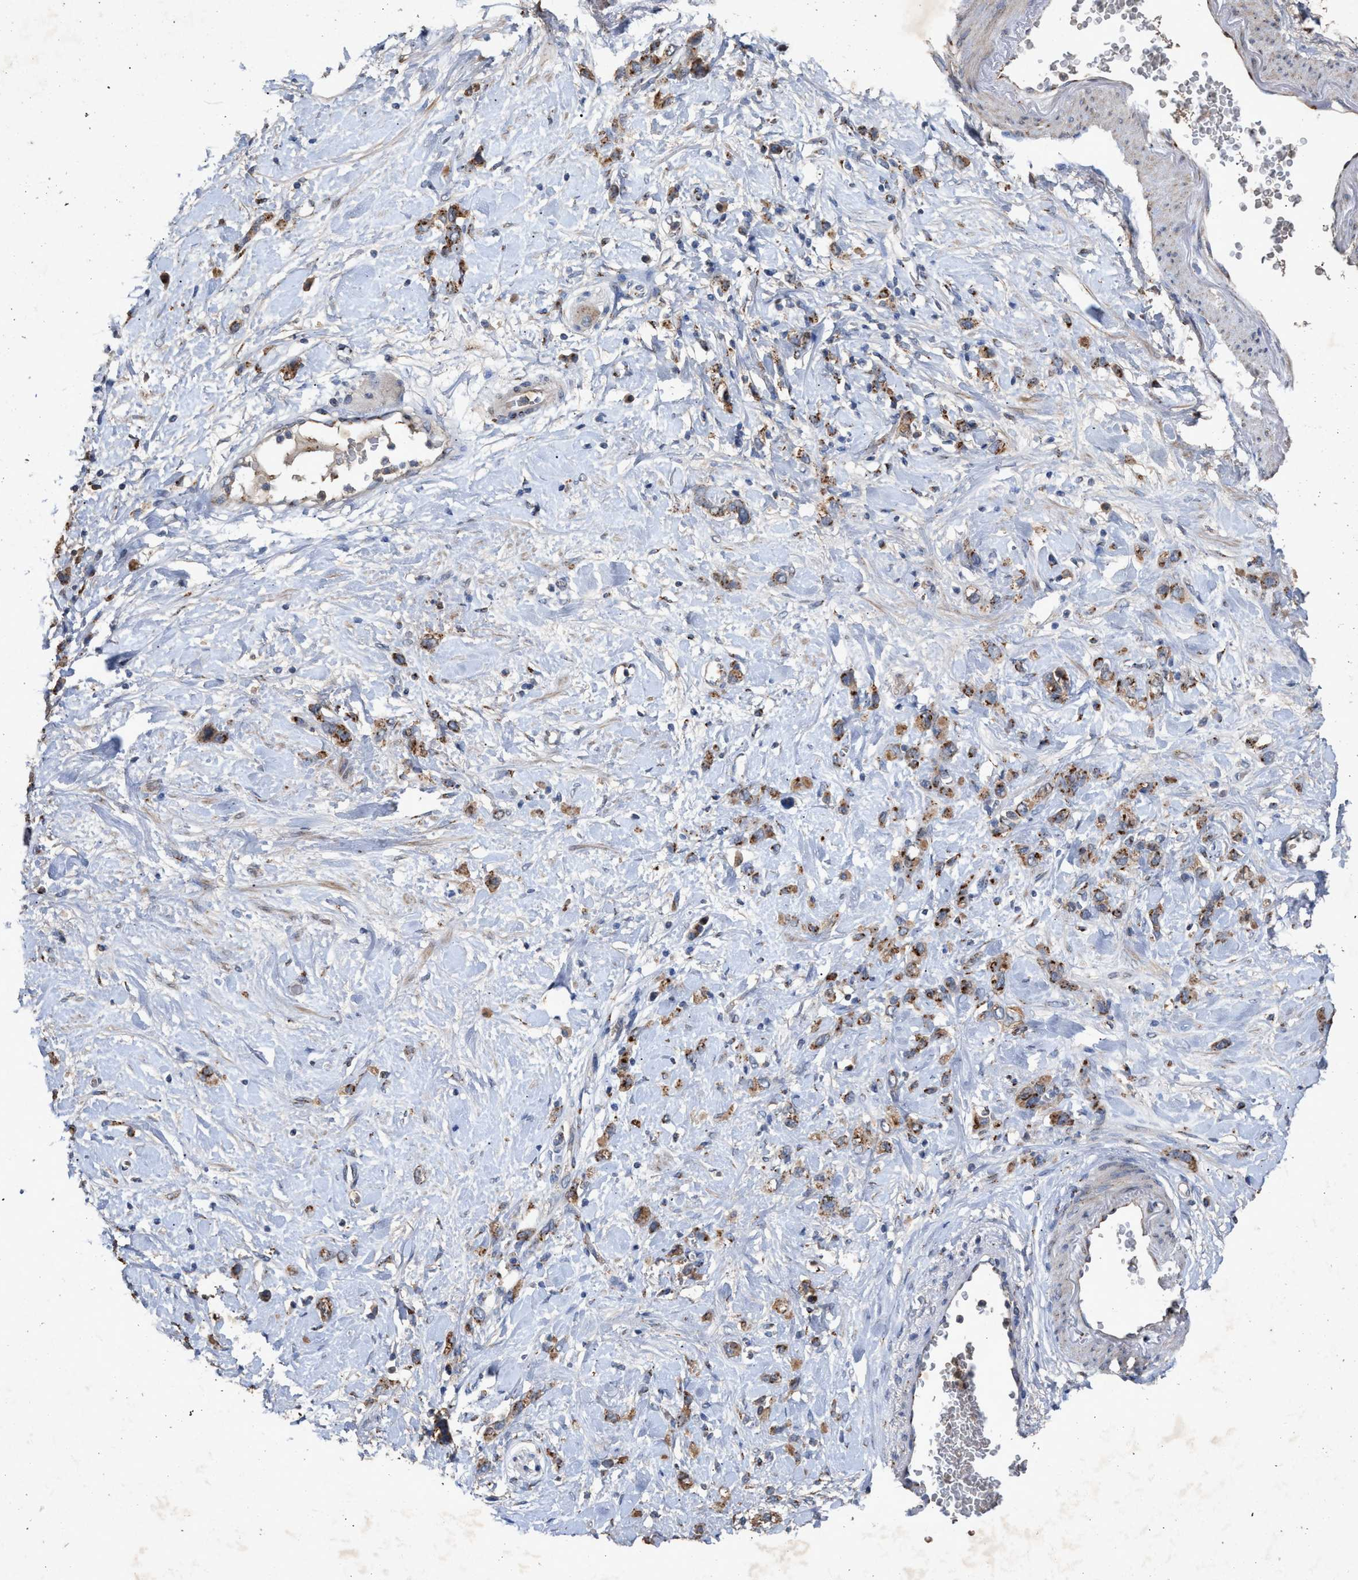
{"staining": {"intensity": "moderate", "quantity": ">75%", "location": "cytoplasmic/membranous"}, "tissue": "stomach cancer", "cell_type": "Tumor cells", "image_type": "cancer", "snomed": [{"axis": "morphology", "description": "Adenocarcinoma, NOS"}, {"axis": "morphology", "description": "Adenocarcinoma, High grade"}, {"axis": "topography", "description": "Stomach, upper"}, {"axis": "topography", "description": "Stomach, lower"}], "caption": "Tumor cells display medium levels of moderate cytoplasmic/membranous positivity in about >75% of cells in human adenocarcinoma (high-grade) (stomach).", "gene": "MAN2A1", "patient": {"sex": "female", "age": 65}}